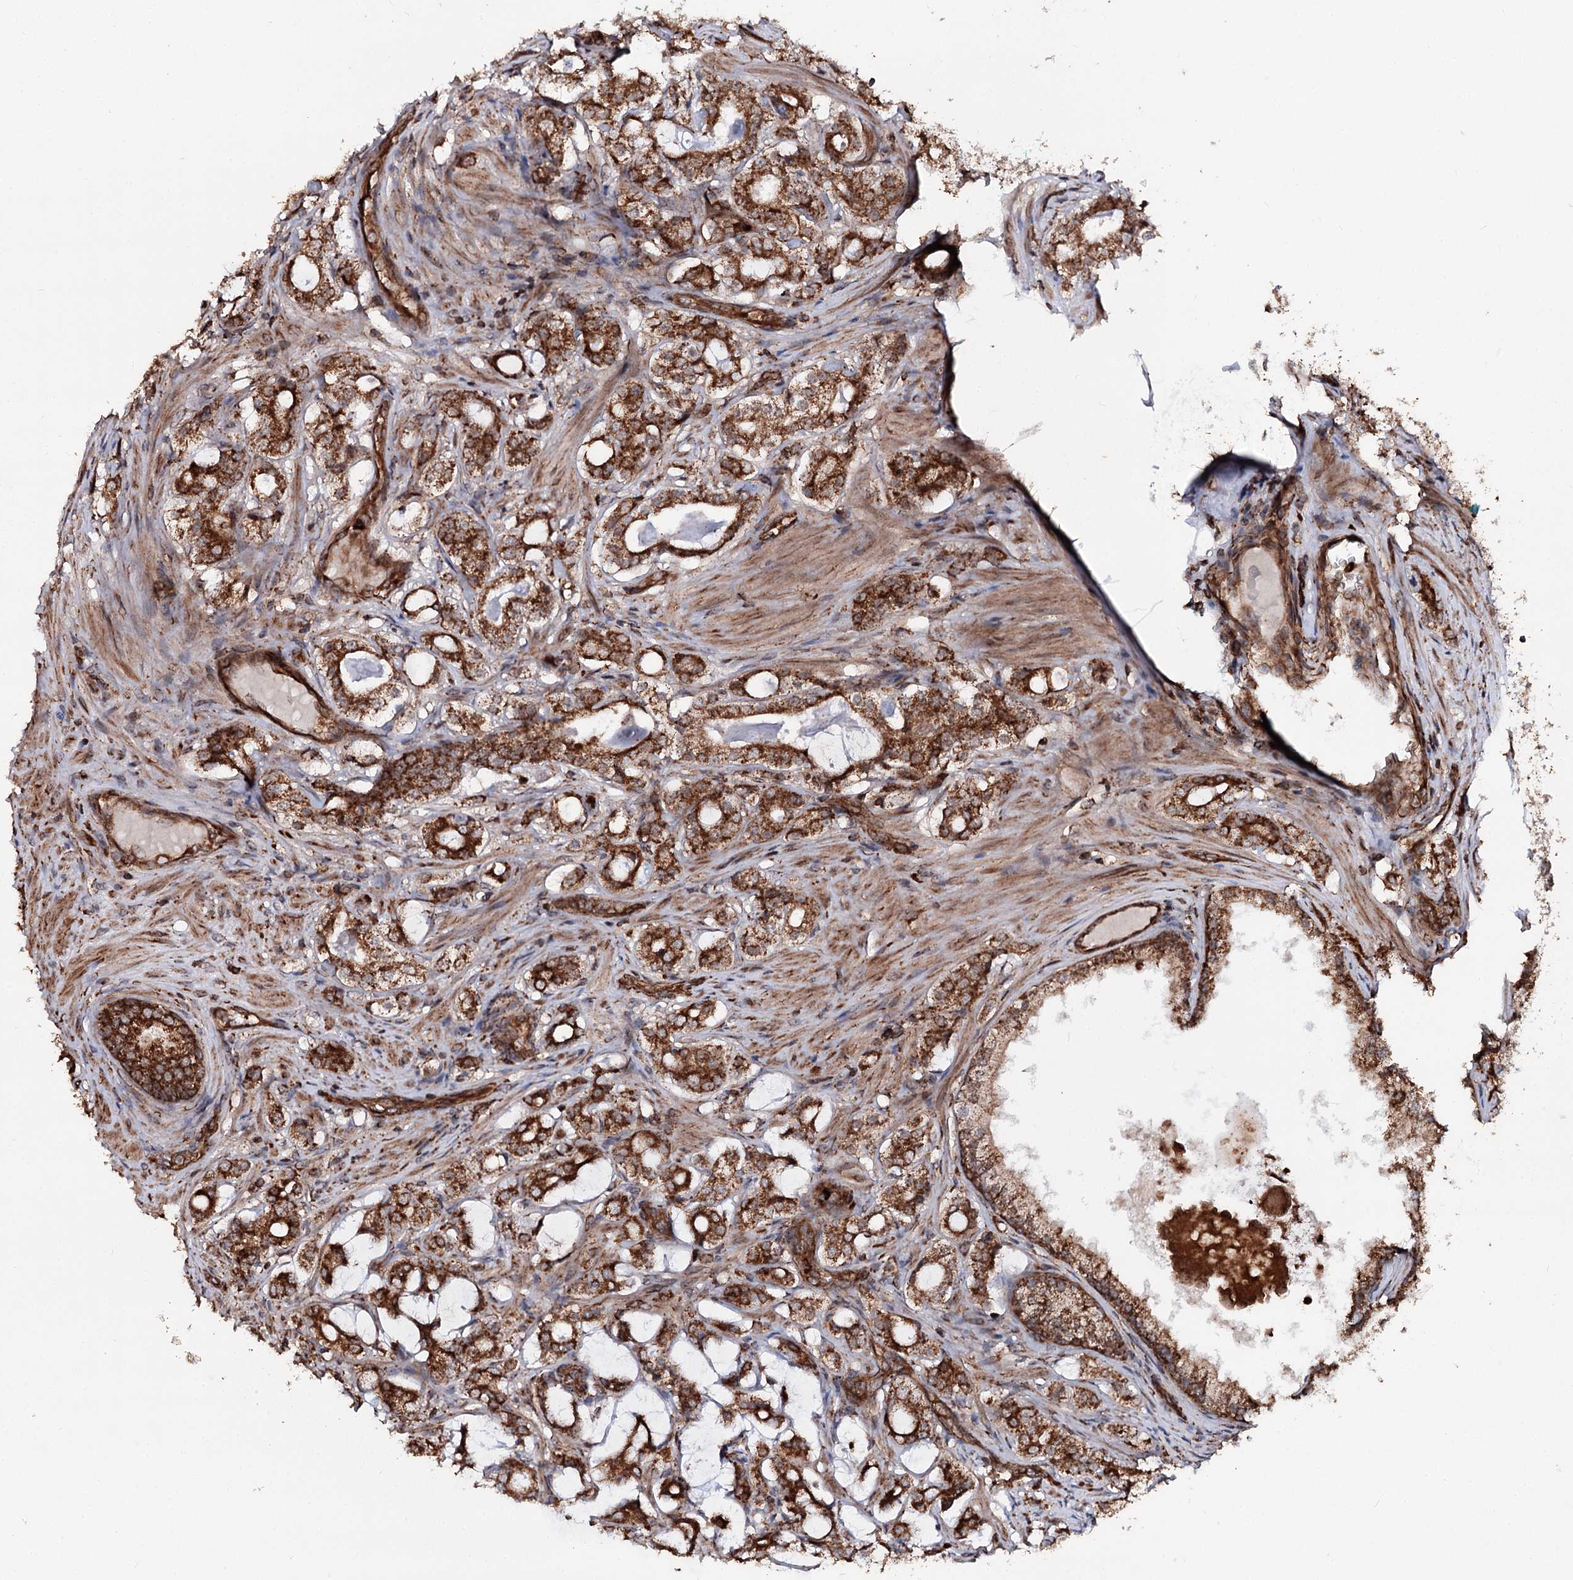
{"staining": {"intensity": "strong", "quantity": ">75%", "location": "cytoplasmic/membranous"}, "tissue": "prostate cancer", "cell_type": "Tumor cells", "image_type": "cancer", "snomed": [{"axis": "morphology", "description": "Adenocarcinoma, High grade"}, {"axis": "topography", "description": "Prostate"}], "caption": "Tumor cells demonstrate high levels of strong cytoplasmic/membranous positivity in approximately >75% of cells in human adenocarcinoma (high-grade) (prostate).", "gene": "FGFR1OP2", "patient": {"sex": "male", "age": 63}}